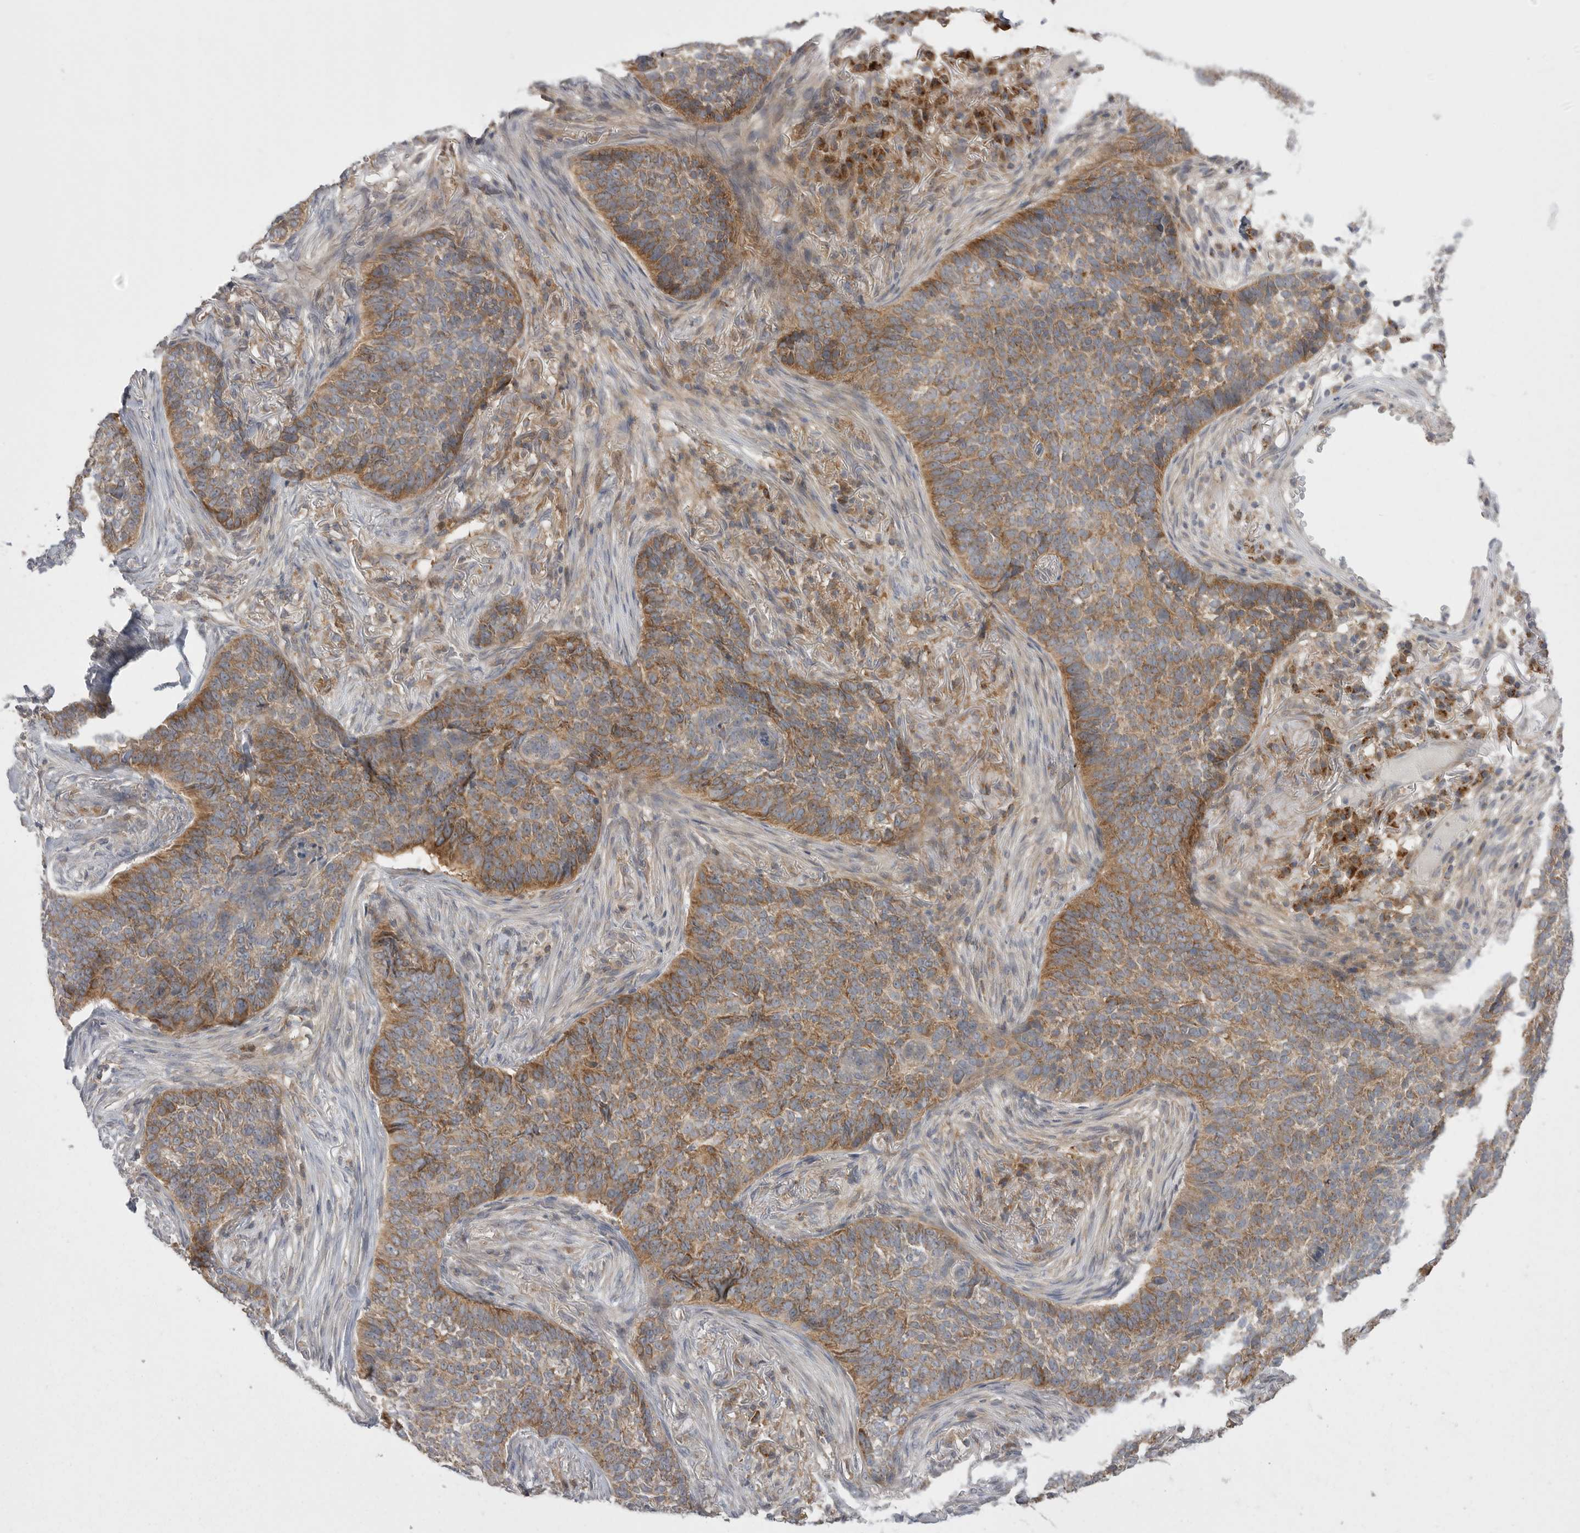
{"staining": {"intensity": "moderate", "quantity": ">75%", "location": "cytoplasmic/membranous"}, "tissue": "skin cancer", "cell_type": "Tumor cells", "image_type": "cancer", "snomed": [{"axis": "morphology", "description": "Basal cell carcinoma"}, {"axis": "topography", "description": "Skin"}], "caption": "Protein staining by IHC reveals moderate cytoplasmic/membranous staining in about >75% of tumor cells in skin cancer (basal cell carcinoma).", "gene": "KYAT3", "patient": {"sex": "male", "age": 85}}